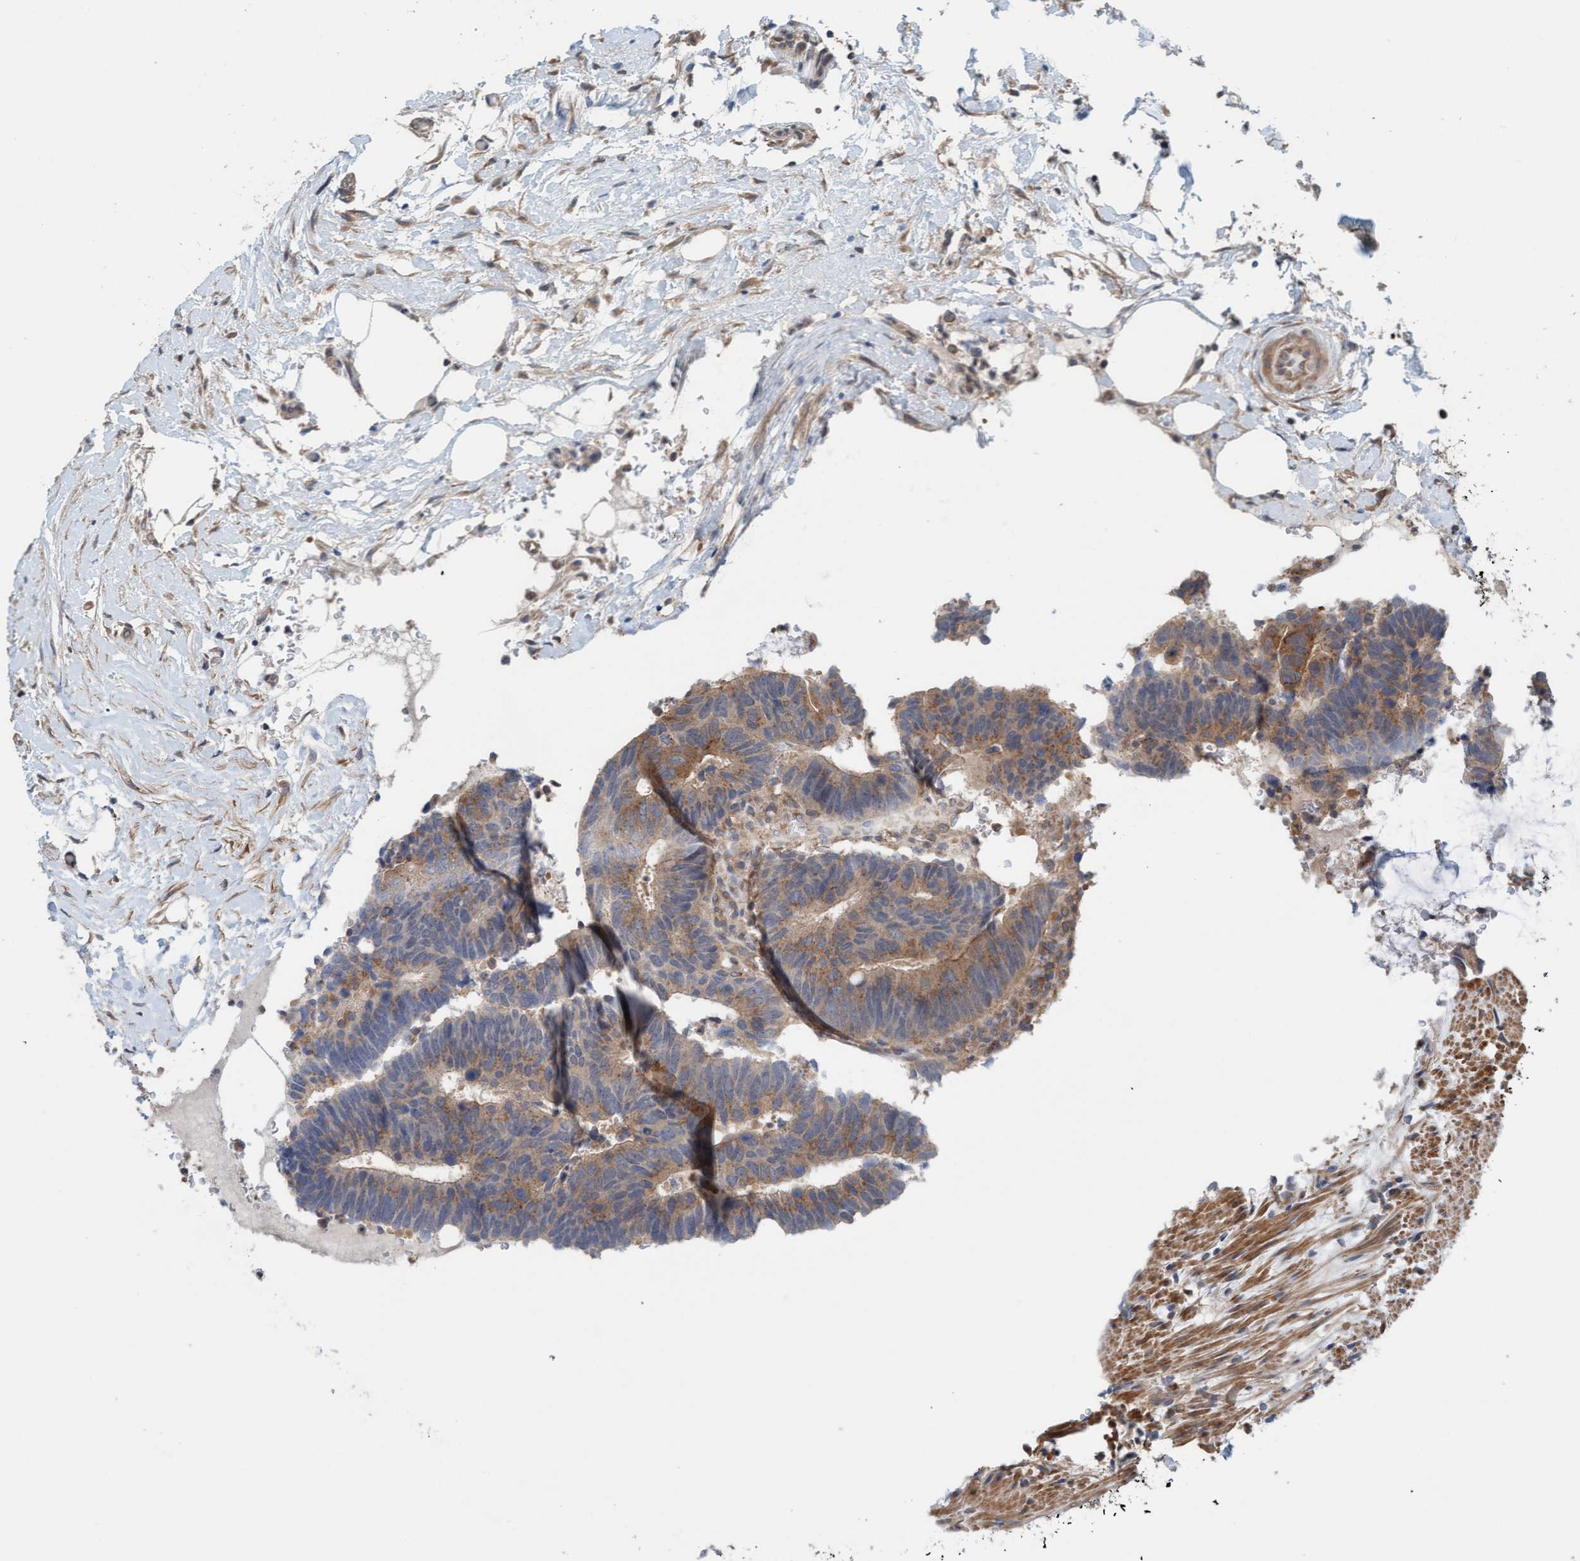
{"staining": {"intensity": "moderate", "quantity": ">75%", "location": "cytoplasmic/membranous"}, "tissue": "colorectal cancer", "cell_type": "Tumor cells", "image_type": "cancer", "snomed": [{"axis": "morphology", "description": "Adenocarcinoma, NOS"}, {"axis": "topography", "description": "Colon"}], "caption": "Immunohistochemical staining of colorectal adenocarcinoma shows moderate cytoplasmic/membranous protein expression in approximately >75% of tumor cells.", "gene": "UBAP1", "patient": {"sex": "male", "age": 56}}